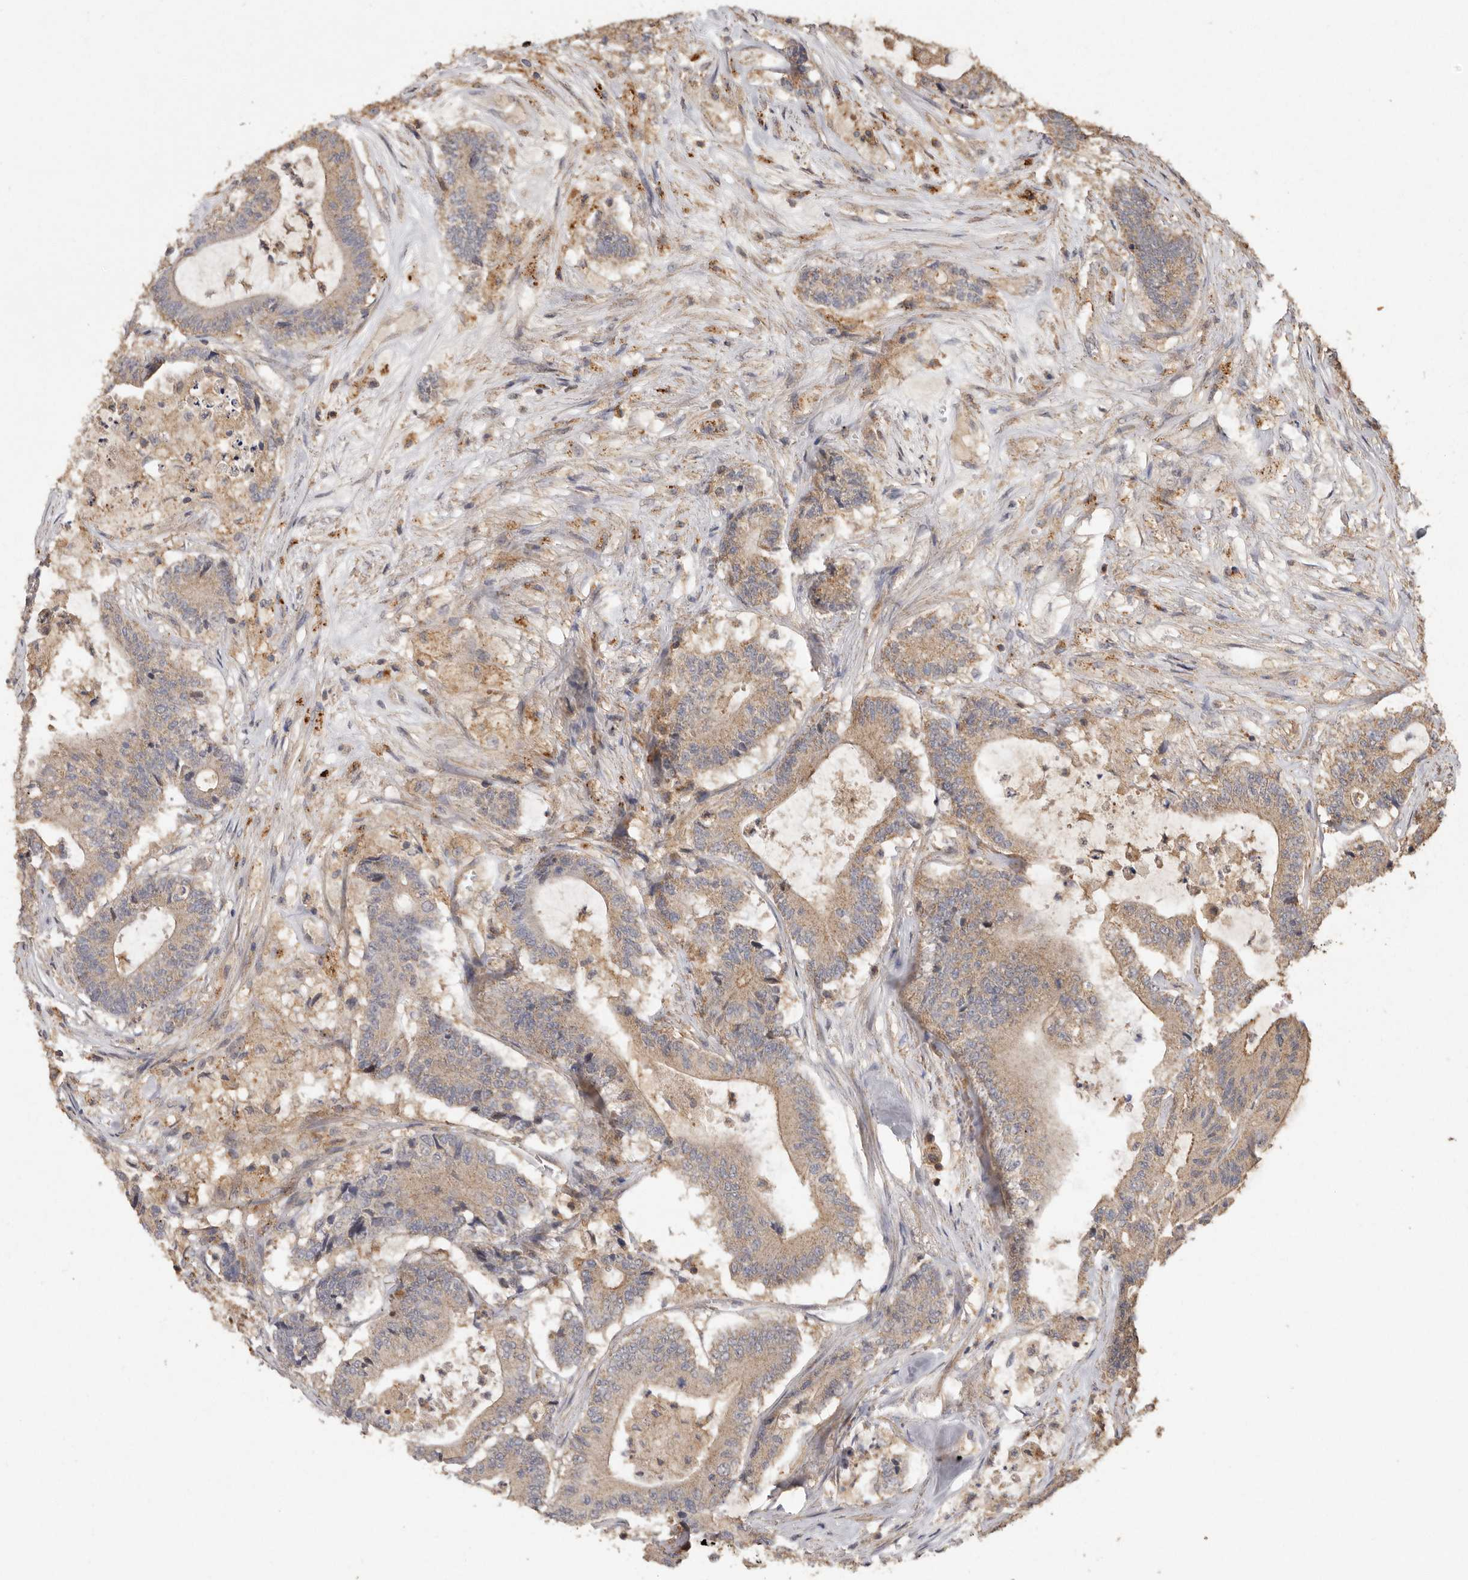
{"staining": {"intensity": "weak", "quantity": ">75%", "location": "cytoplasmic/membranous"}, "tissue": "colorectal cancer", "cell_type": "Tumor cells", "image_type": "cancer", "snomed": [{"axis": "morphology", "description": "Adenocarcinoma, NOS"}, {"axis": "topography", "description": "Colon"}], "caption": "The photomicrograph displays staining of colorectal adenocarcinoma, revealing weak cytoplasmic/membranous protein staining (brown color) within tumor cells. (Stains: DAB in brown, nuclei in blue, Microscopy: brightfield microscopy at high magnification).", "gene": "RWDD1", "patient": {"sex": "female", "age": 84}}